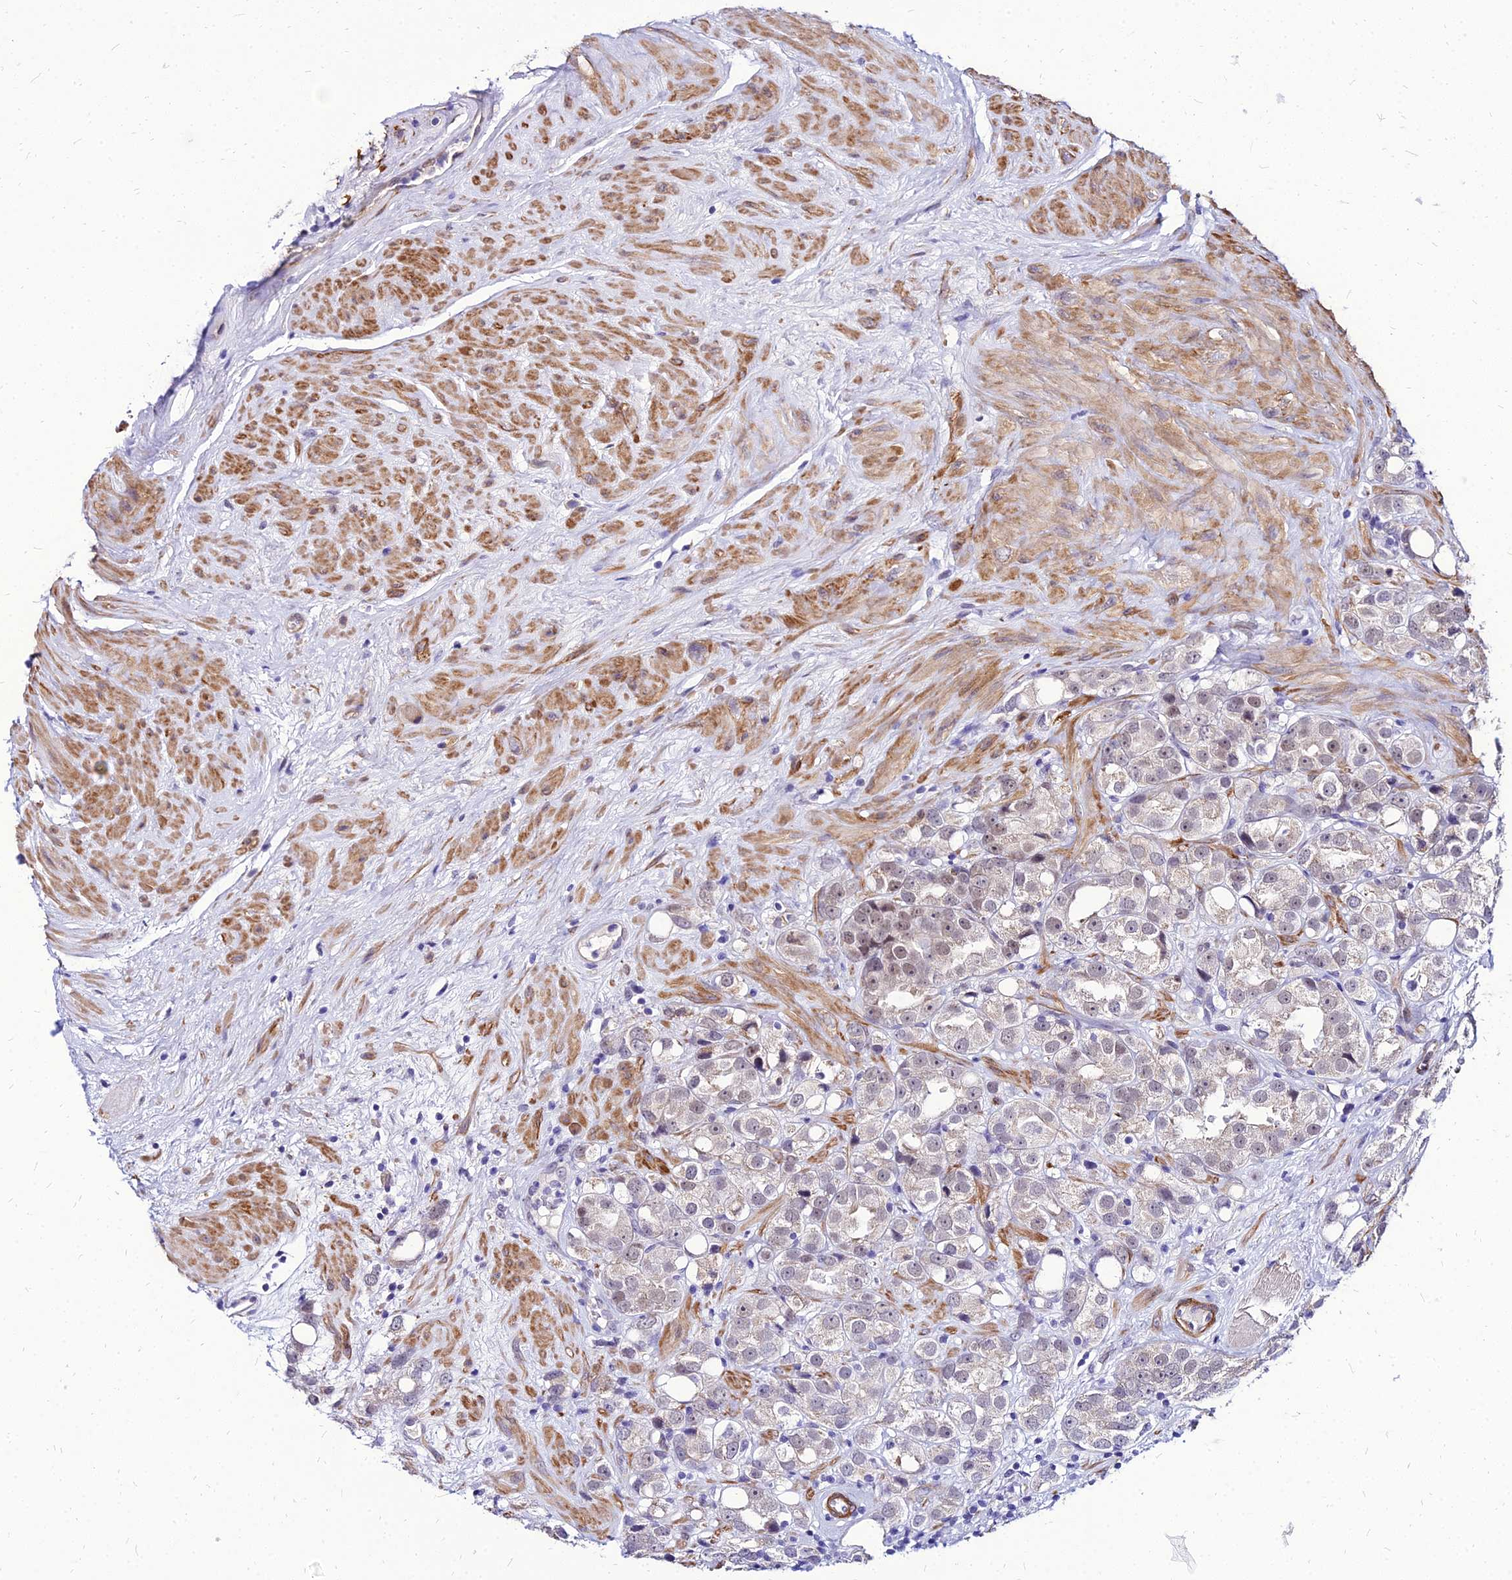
{"staining": {"intensity": "weak", "quantity": "<25%", "location": "nuclear"}, "tissue": "prostate cancer", "cell_type": "Tumor cells", "image_type": "cancer", "snomed": [{"axis": "morphology", "description": "Adenocarcinoma, NOS"}, {"axis": "topography", "description": "Prostate"}], "caption": "DAB immunohistochemical staining of prostate cancer displays no significant positivity in tumor cells. (DAB (3,3'-diaminobenzidine) immunohistochemistry (IHC), high magnification).", "gene": "YEATS2", "patient": {"sex": "male", "age": 79}}